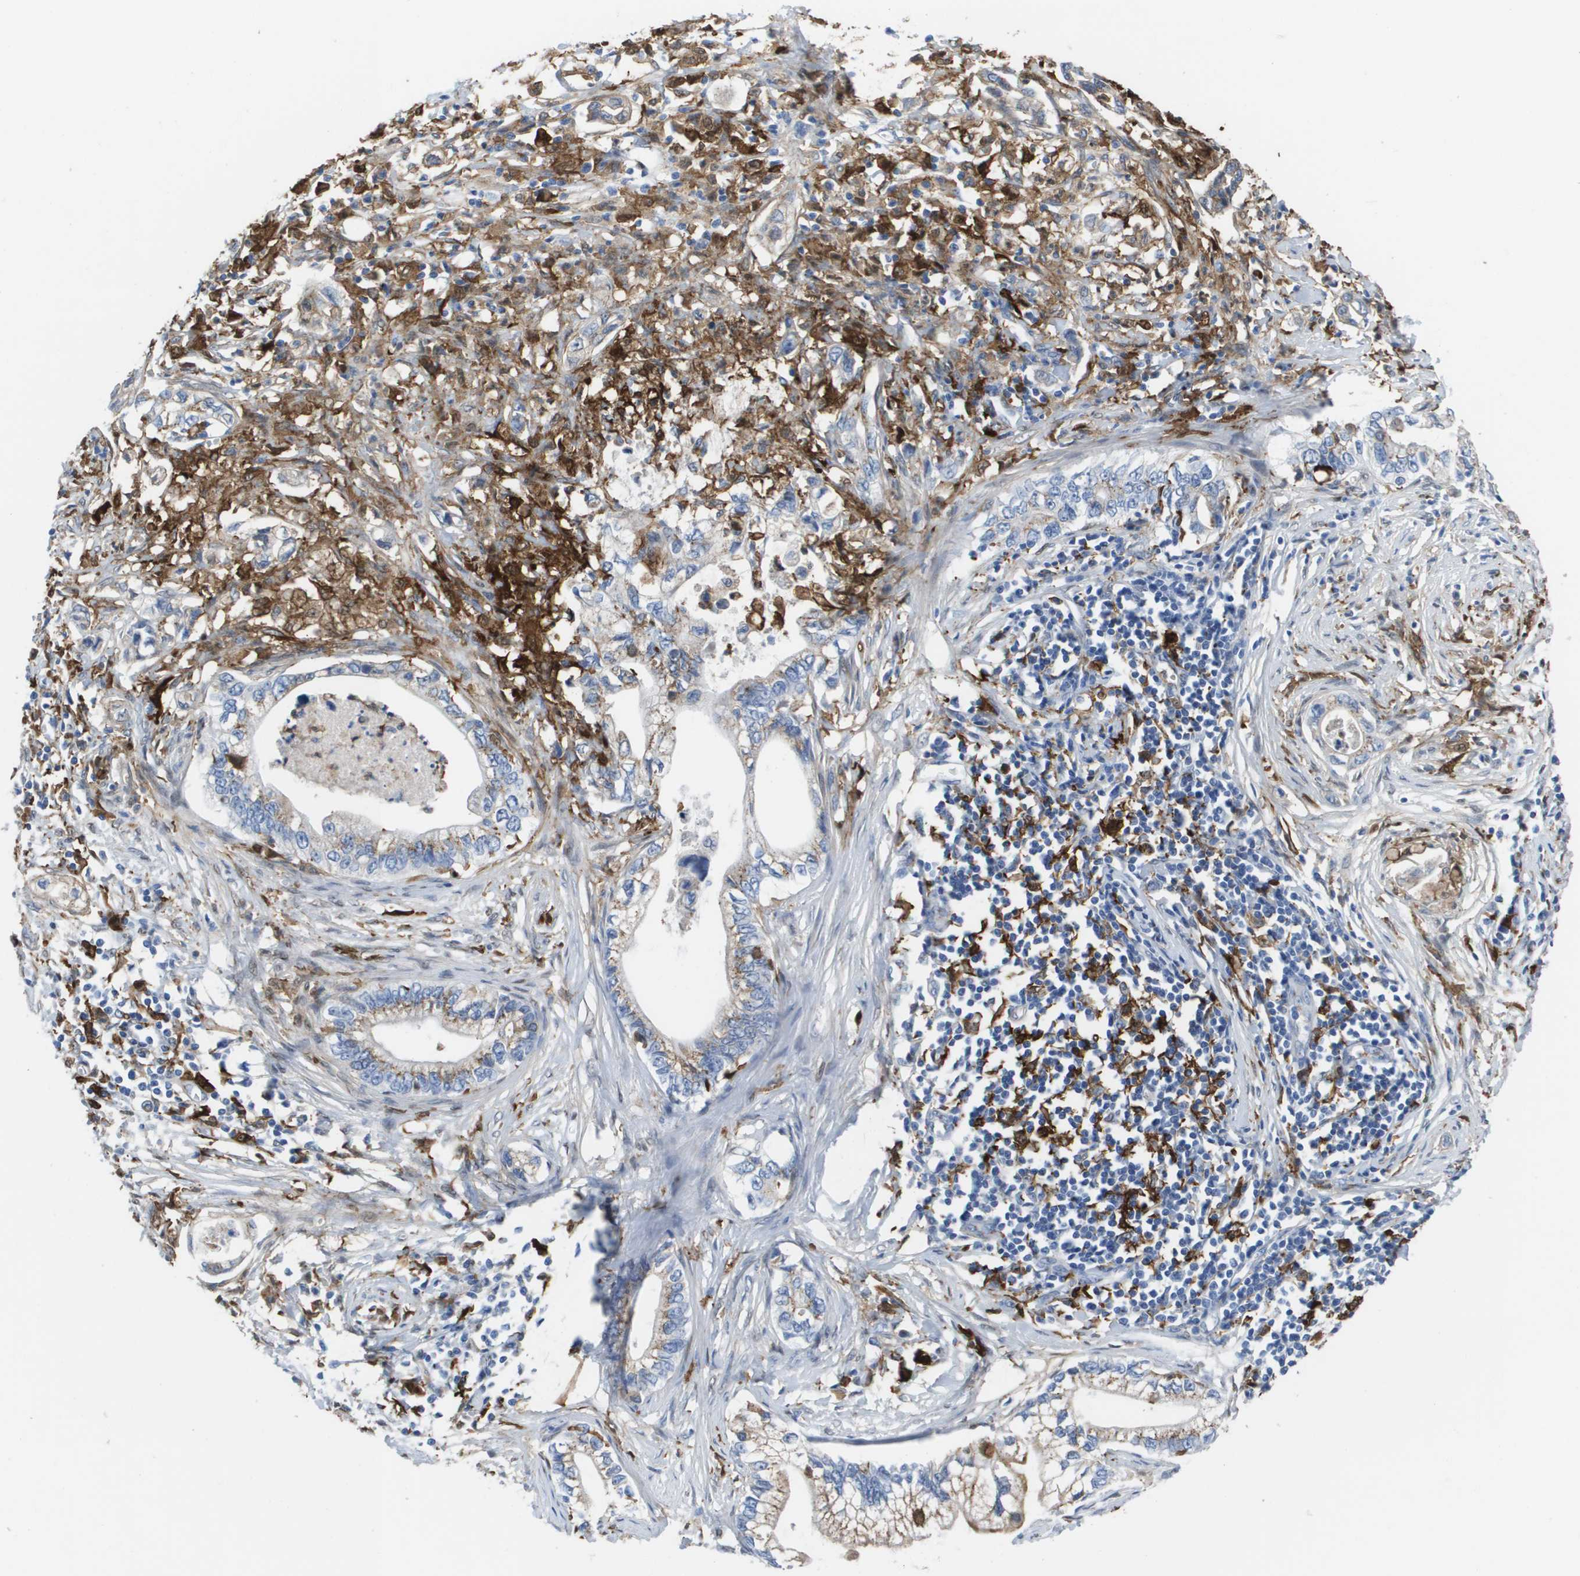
{"staining": {"intensity": "weak", "quantity": ">75%", "location": "cytoplasmic/membranous"}, "tissue": "pancreatic cancer", "cell_type": "Tumor cells", "image_type": "cancer", "snomed": [{"axis": "morphology", "description": "Adenocarcinoma, NOS"}, {"axis": "topography", "description": "Pancreas"}], "caption": "Pancreatic cancer stained for a protein (brown) demonstrates weak cytoplasmic/membranous positive staining in about >75% of tumor cells.", "gene": "SLC37A2", "patient": {"sex": "male", "age": 56}}